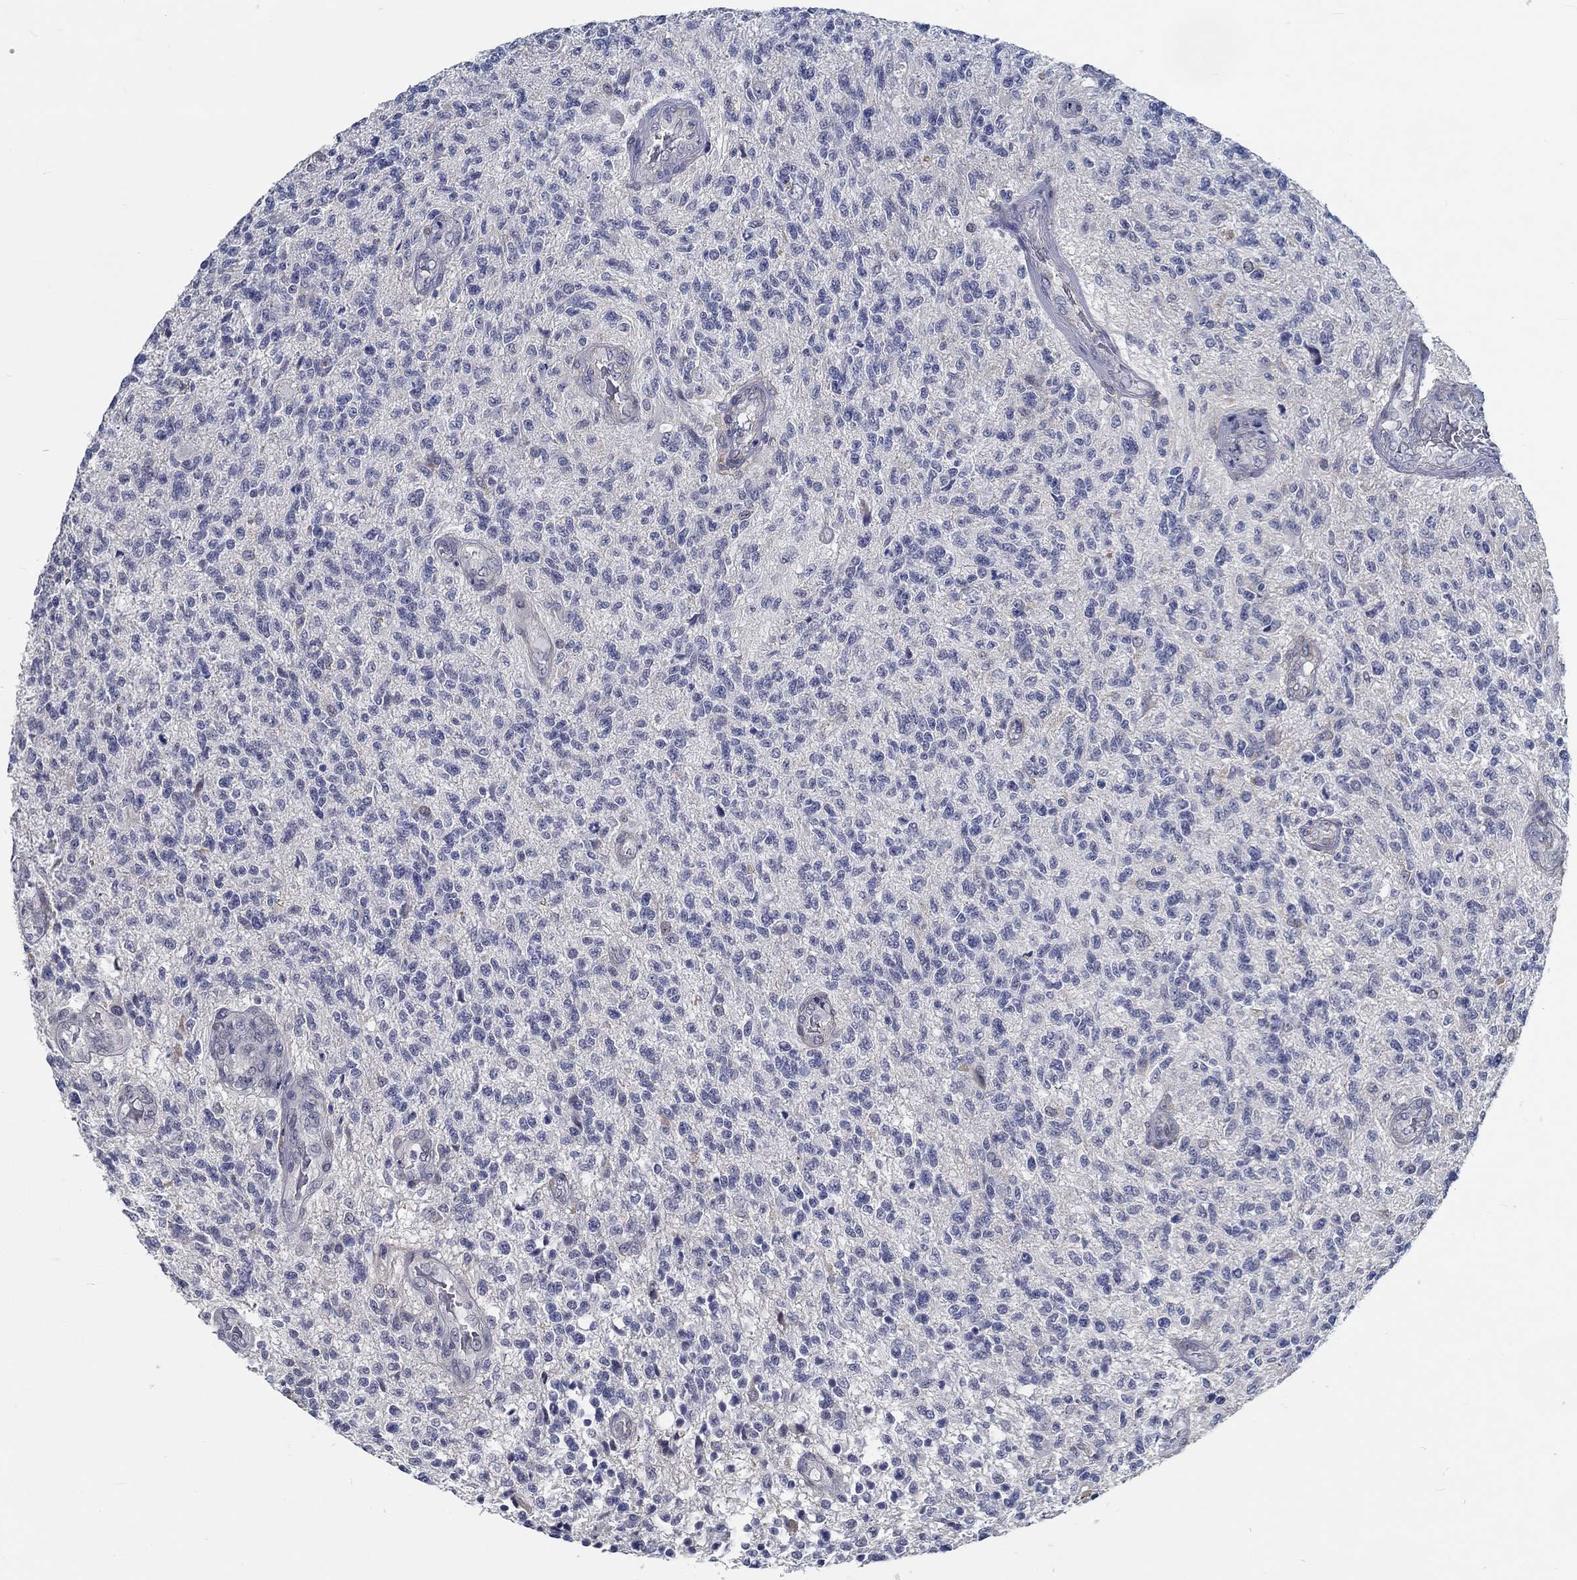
{"staining": {"intensity": "negative", "quantity": "none", "location": "none"}, "tissue": "glioma", "cell_type": "Tumor cells", "image_type": "cancer", "snomed": [{"axis": "morphology", "description": "Glioma, malignant, High grade"}, {"axis": "topography", "description": "Brain"}], "caption": "A high-resolution micrograph shows IHC staining of high-grade glioma (malignant), which demonstrates no significant staining in tumor cells. (Brightfield microscopy of DAB IHC at high magnification).", "gene": "MYBPC1", "patient": {"sex": "male", "age": 56}}